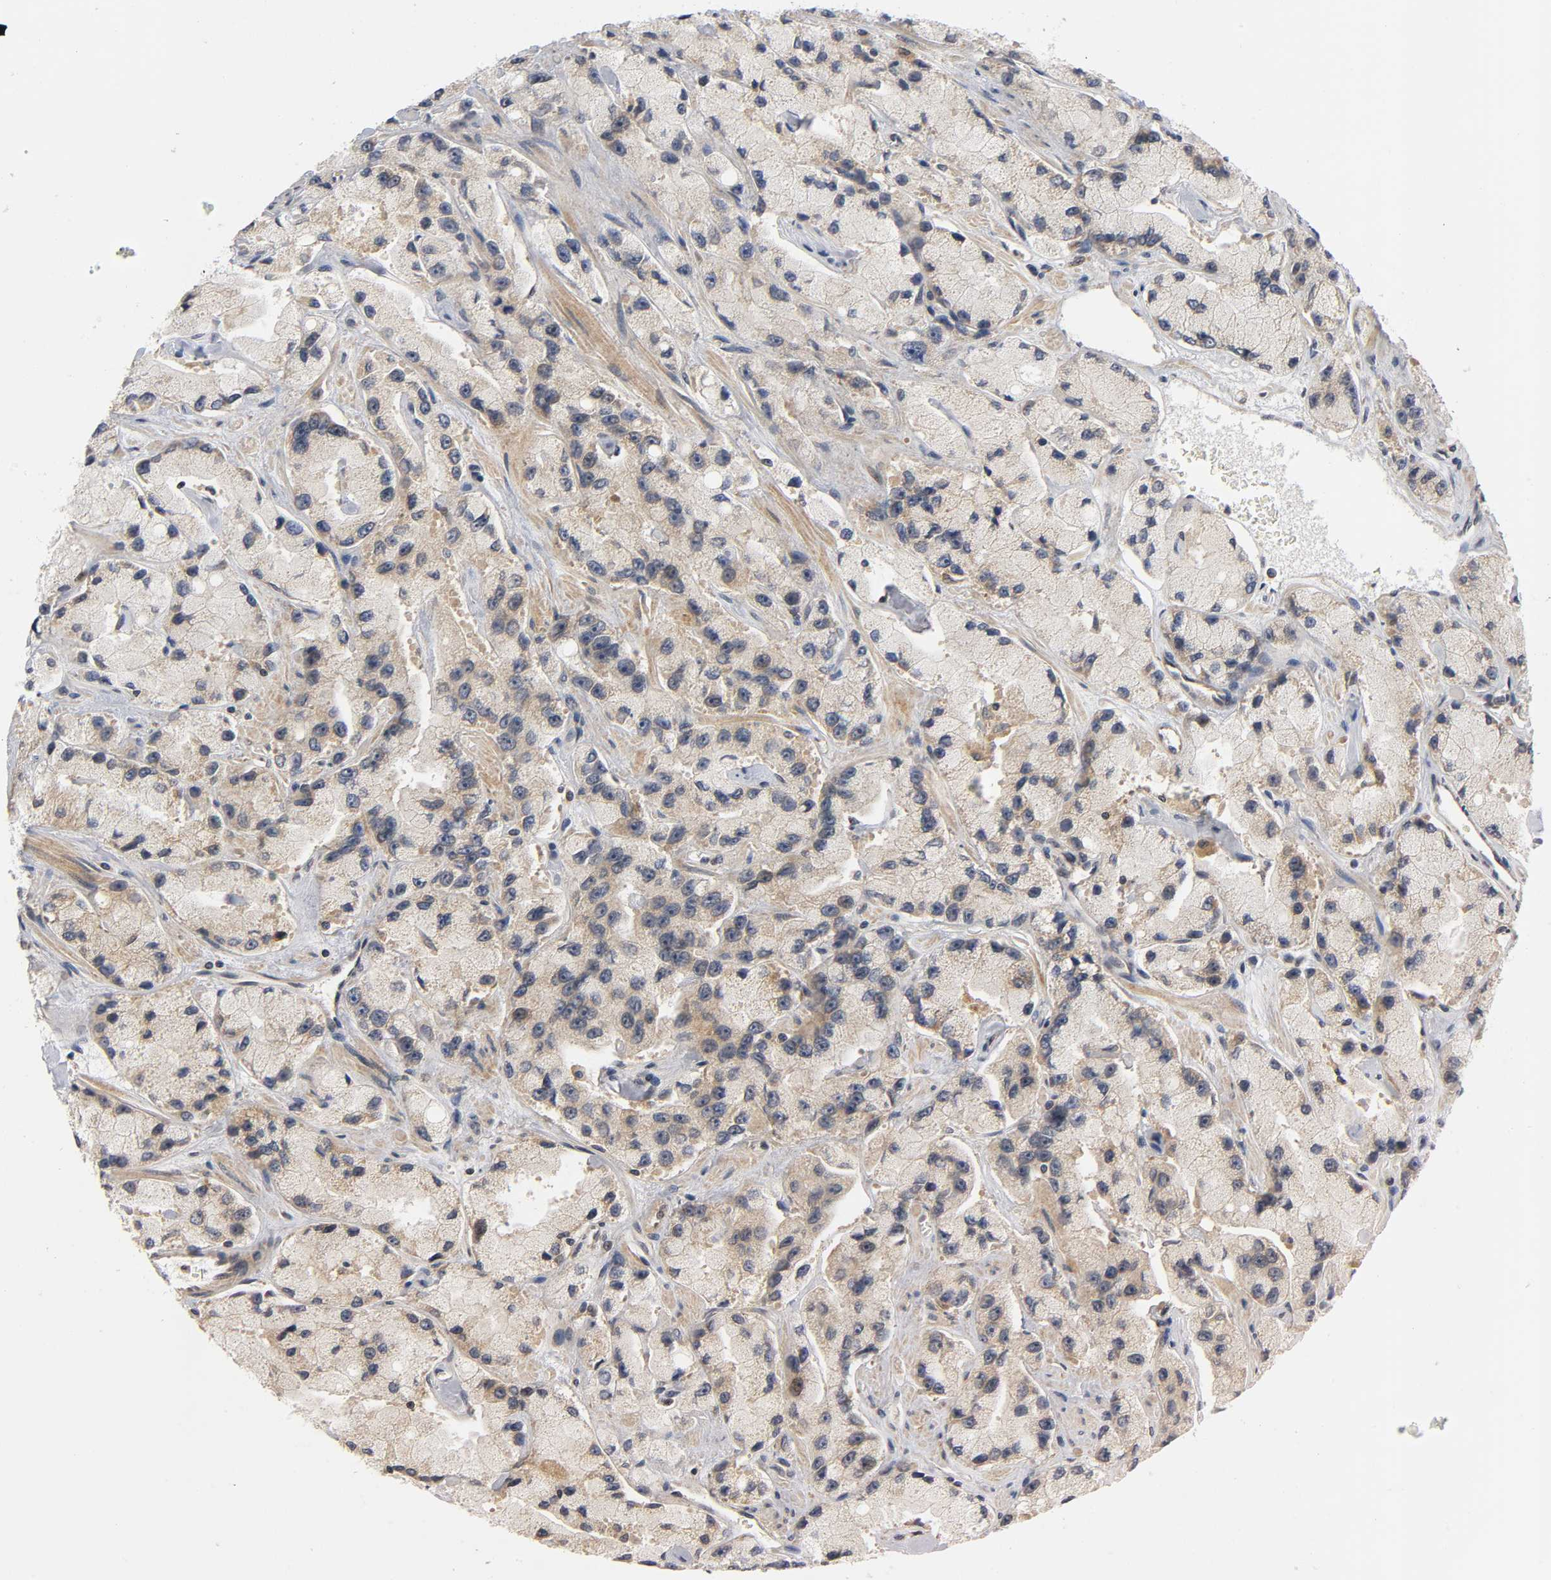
{"staining": {"intensity": "weak", "quantity": ">75%", "location": "cytoplasmic/membranous"}, "tissue": "prostate cancer", "cell_type": "Tumor cells", "image_type": "cancer", "snomed": [{"axis": "morphology", "description": "Adenocarcinoma, High grade"}, {"axis": "topography", "description": "Prostate"}], "caption": "The image shows staining of prostate cancer, revealing weak cytoplasmic/membranous protein positivity (brown color) within tumor cells. The staining was performed using DAB (3,3'-diaminobenzidine), with brown indicating positive protein expression. Nuclei are stained blue with hematoxylin.", "gene": "MAPK8", "patient": {"sex": "male", "age": 58}}